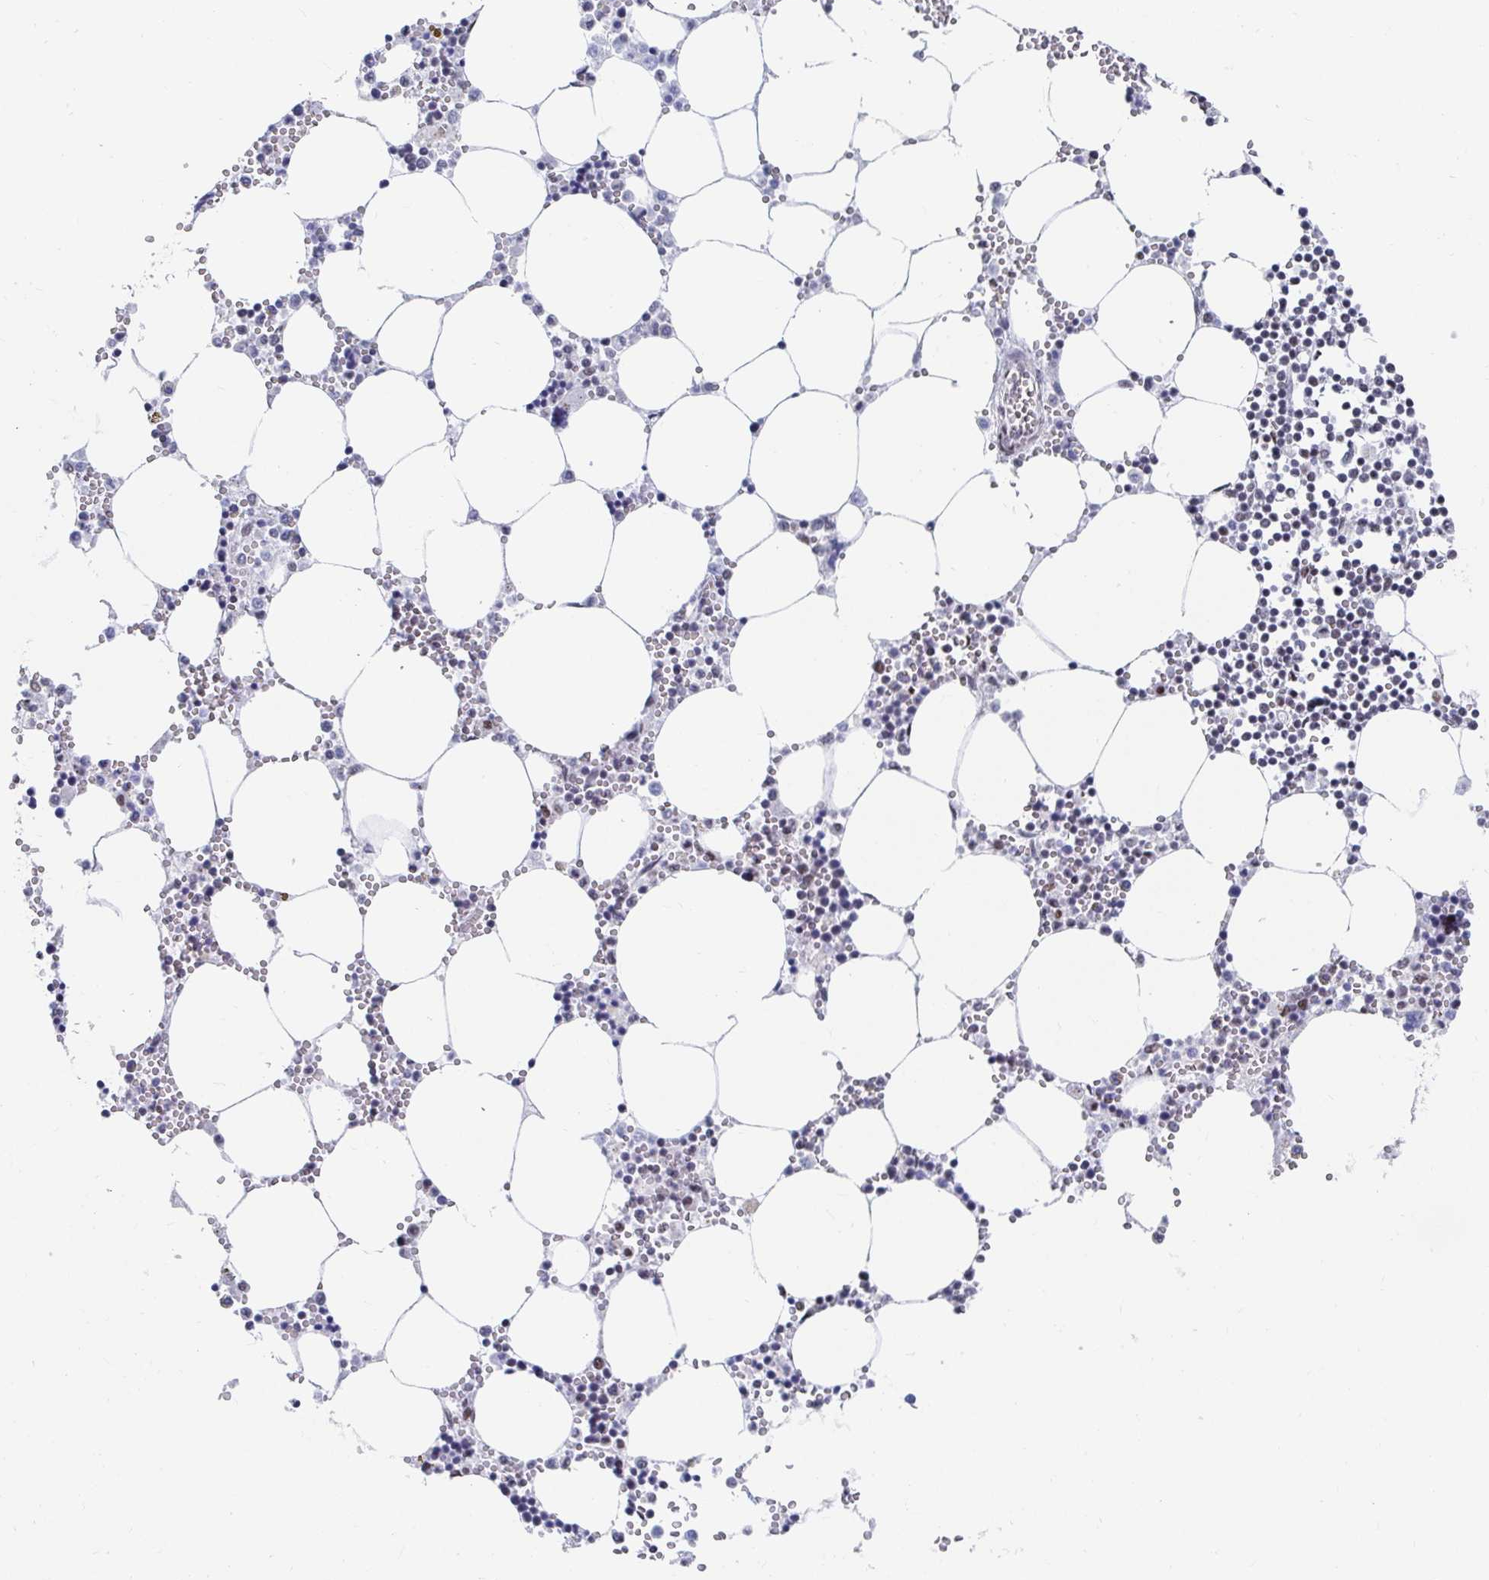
{"staining": {"intensity": "moderate", "quantity": "<25%", "location": "nuclear"}, "tissue": "bone marrow", "cell_type": "Hematopoietic cells", "image_type": "normal", "snomed": [{"axis": "morphology", "description": "Normal tissue, NOS"}, {"axis": "topography", "description": "Bone marrow"}], "caption": "Immunohistochemical staining of benign bone marrow shows <25% levels of moderate nuclear protein staining in about <25% of hematopoietic cells. (Brightfield microscopy of DAB IHC at high magnification).", "gene": "SIRT7", "patient": {"sex": "male", "age": 54}}